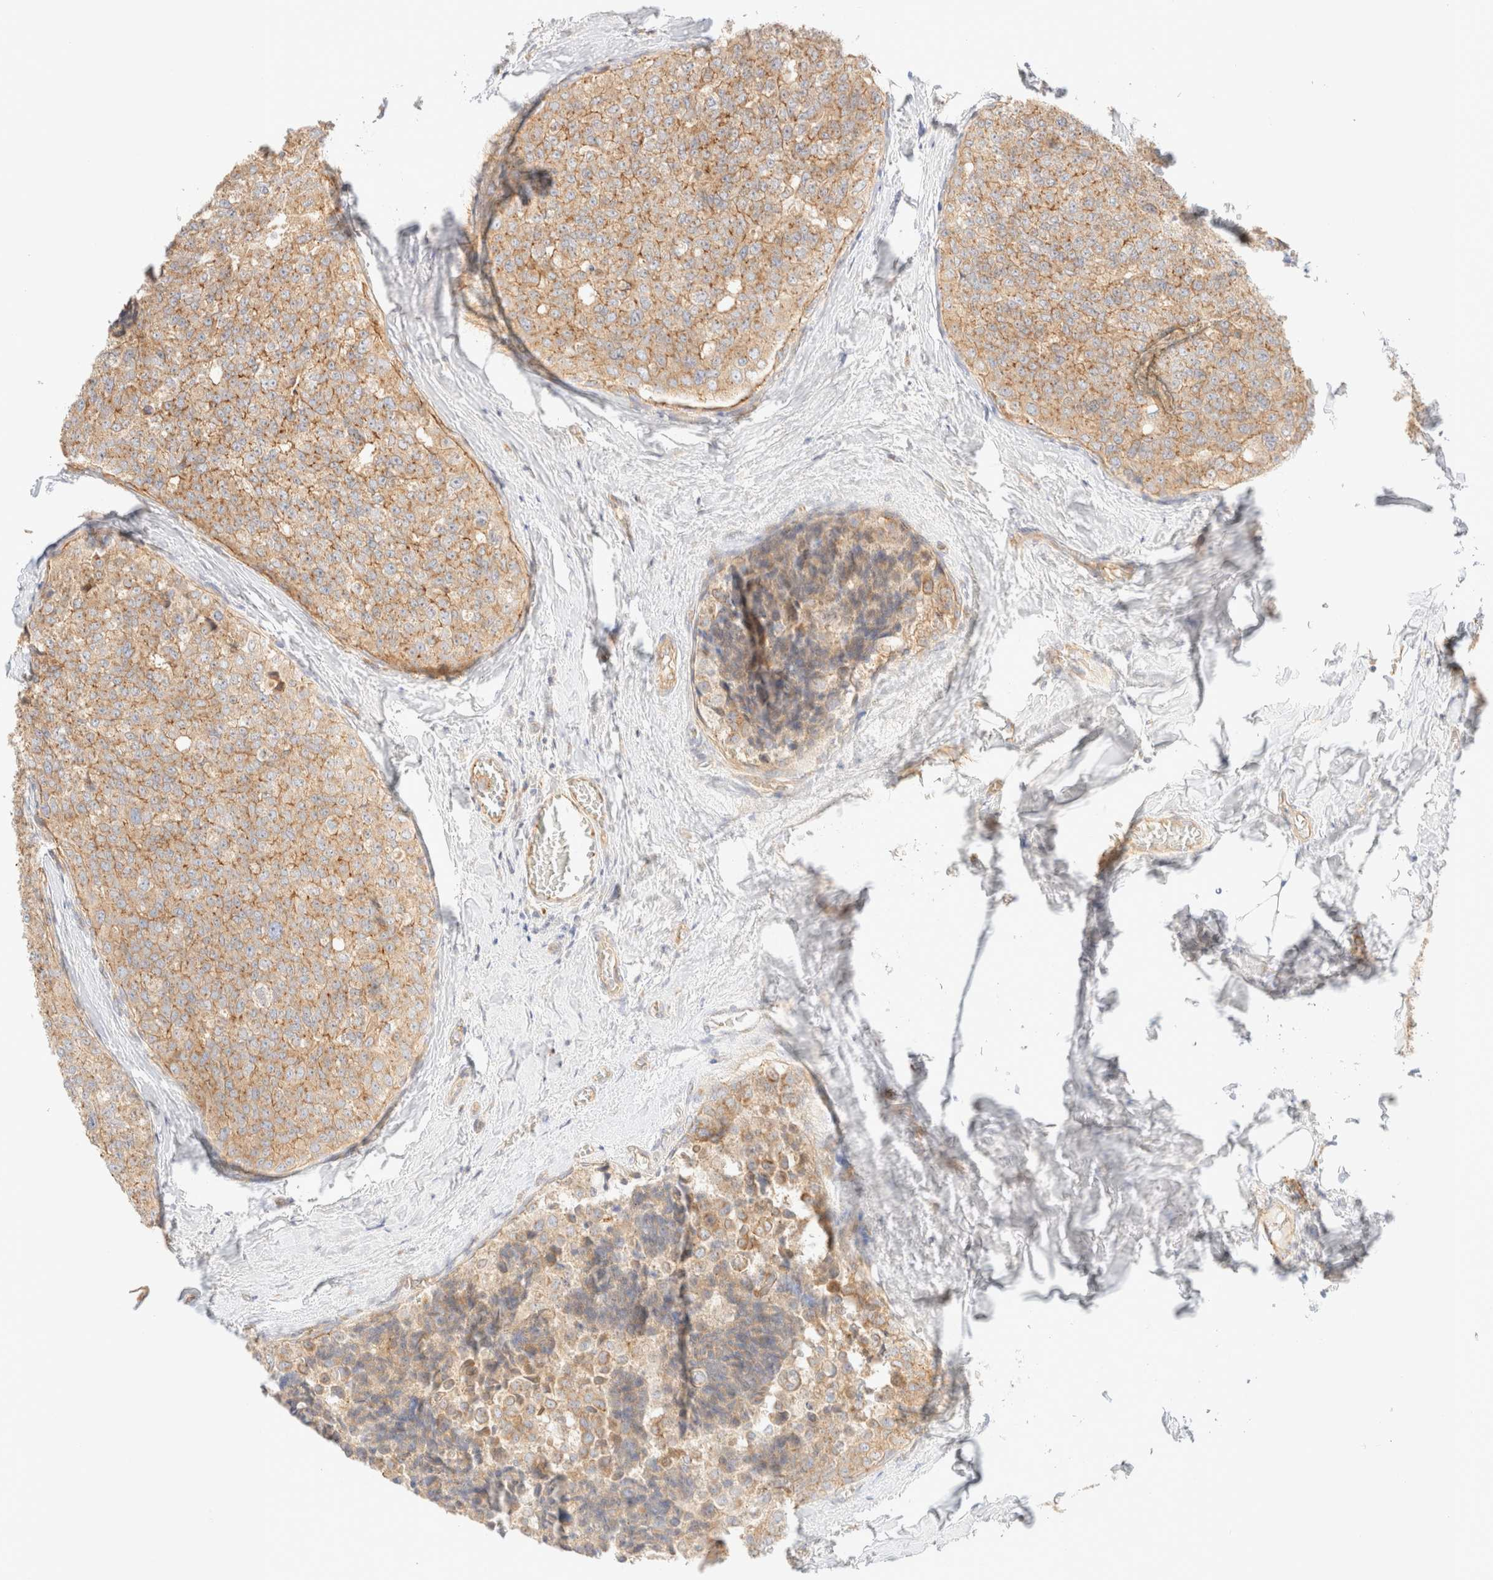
{"staining": {"intensity": "moderate", "quantity": ">75%", "location": "cytoplasmic/membranous"}, "tissue": "breast cancer", "cell_type": "Tumor cells", "image_type": "cancer", "snomed": [{"axis": "morphology", "description": "Normal tissue, NOS"}, {"axis": "morphology", "description": "Duct carcinoma"}, {"axis": "topography", "description": "Breast"}], "caption": "Protein expression analysis of human infiltrating ductal carcinoma (breast) reveals moderate cytoplasmic/membranous positivity in about >75% of tumor cells. (brown staining indicates protein expression, while blue staining denotes nuclei).", "gene": "MYO10", "patient": {"sex": "female", "age": 43}}